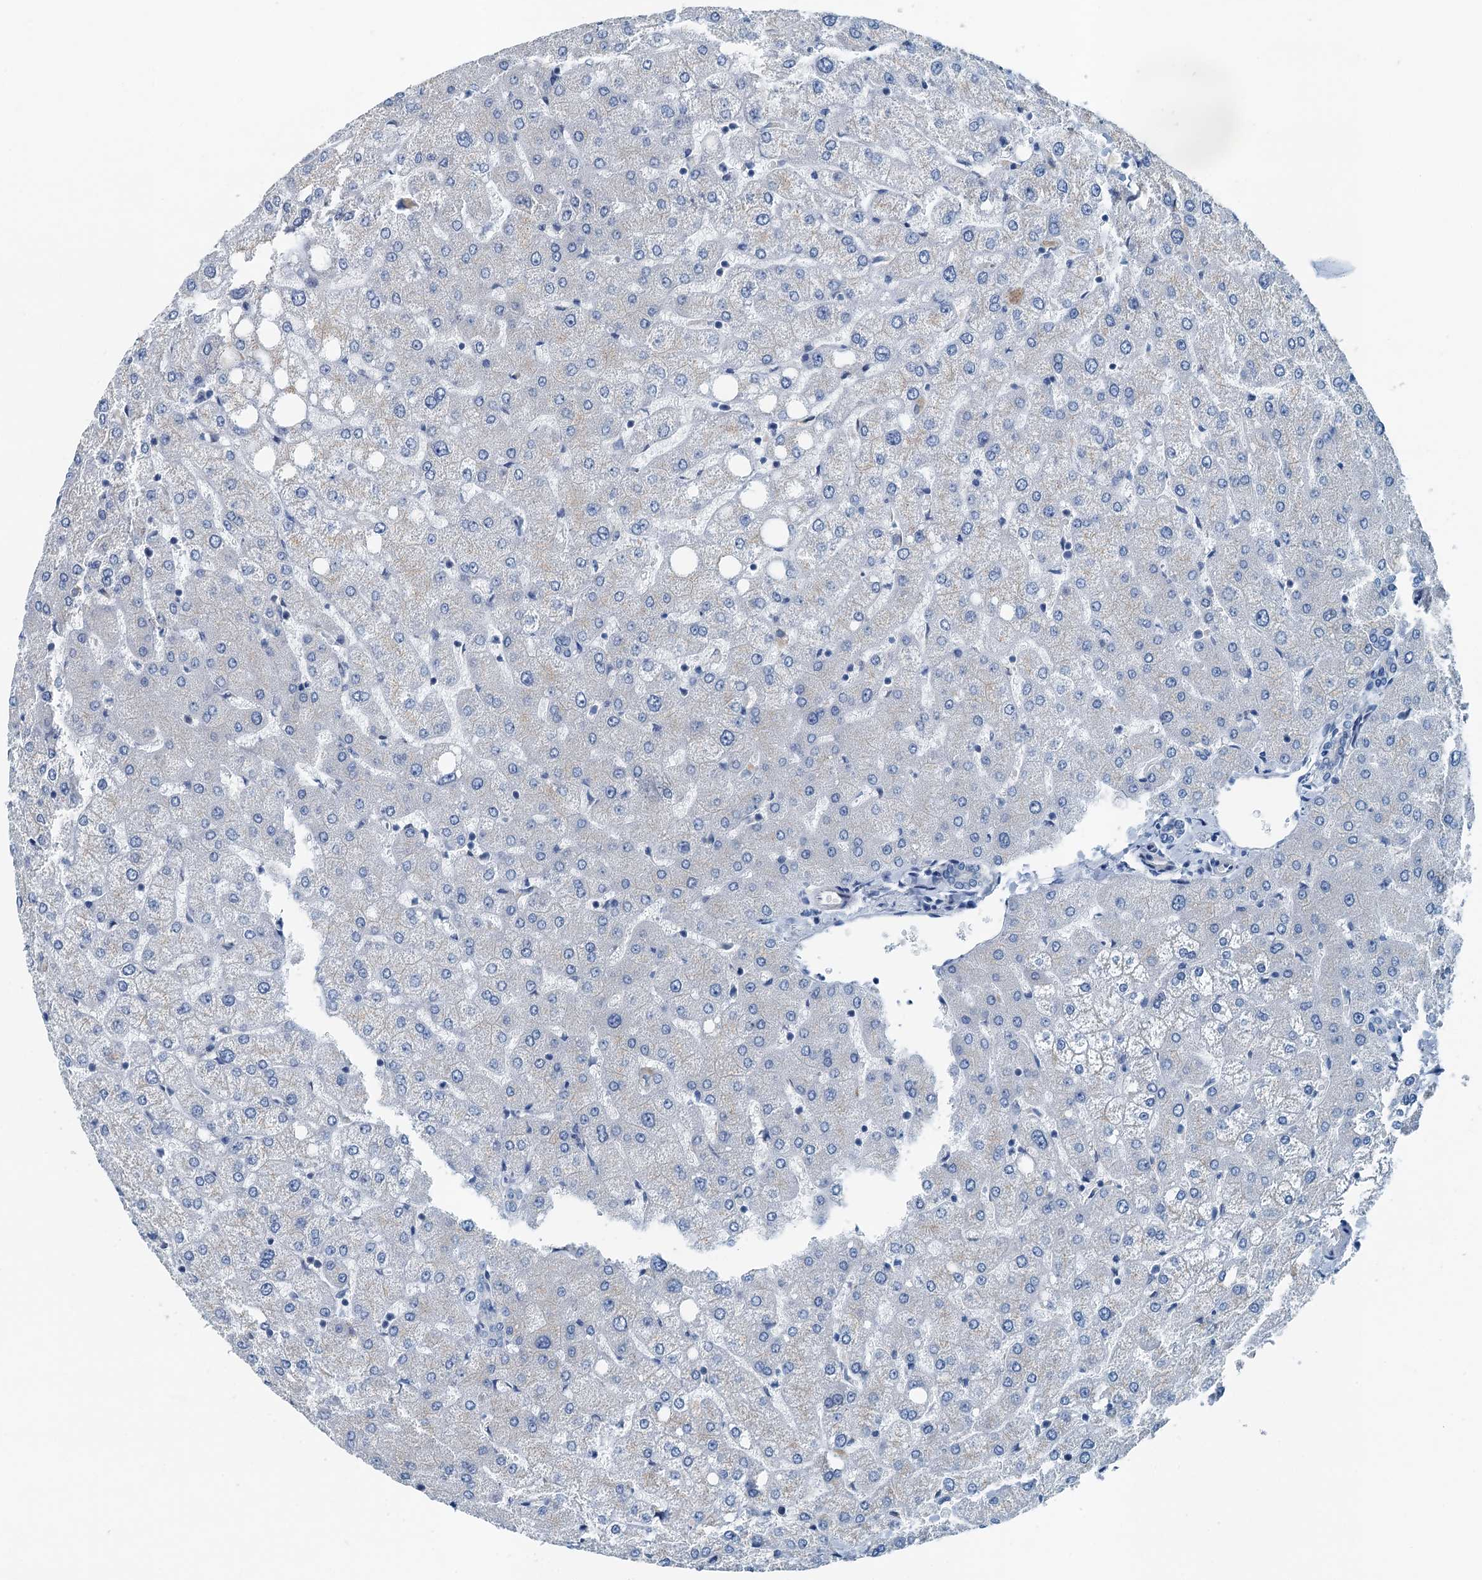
{"staining": {"intensity": "negative", "quantity": "none", "location": "none"}, "tissue": "liver", "cell_type": "Cholangiocytes", "image_type": "normal", "snomed": [{"axis": "morphology", "description": "Normal tissue, NOS"}, {"axis": "topography", "description": "Liver"}], "caption": "A high-resolution histopathology image shows immunohistochemistry staining of normal liver, which reveals no significant positivity in cholangiocytes.", "gene": "GFOD2", "patient": {"sex": "female", "age": 54}}